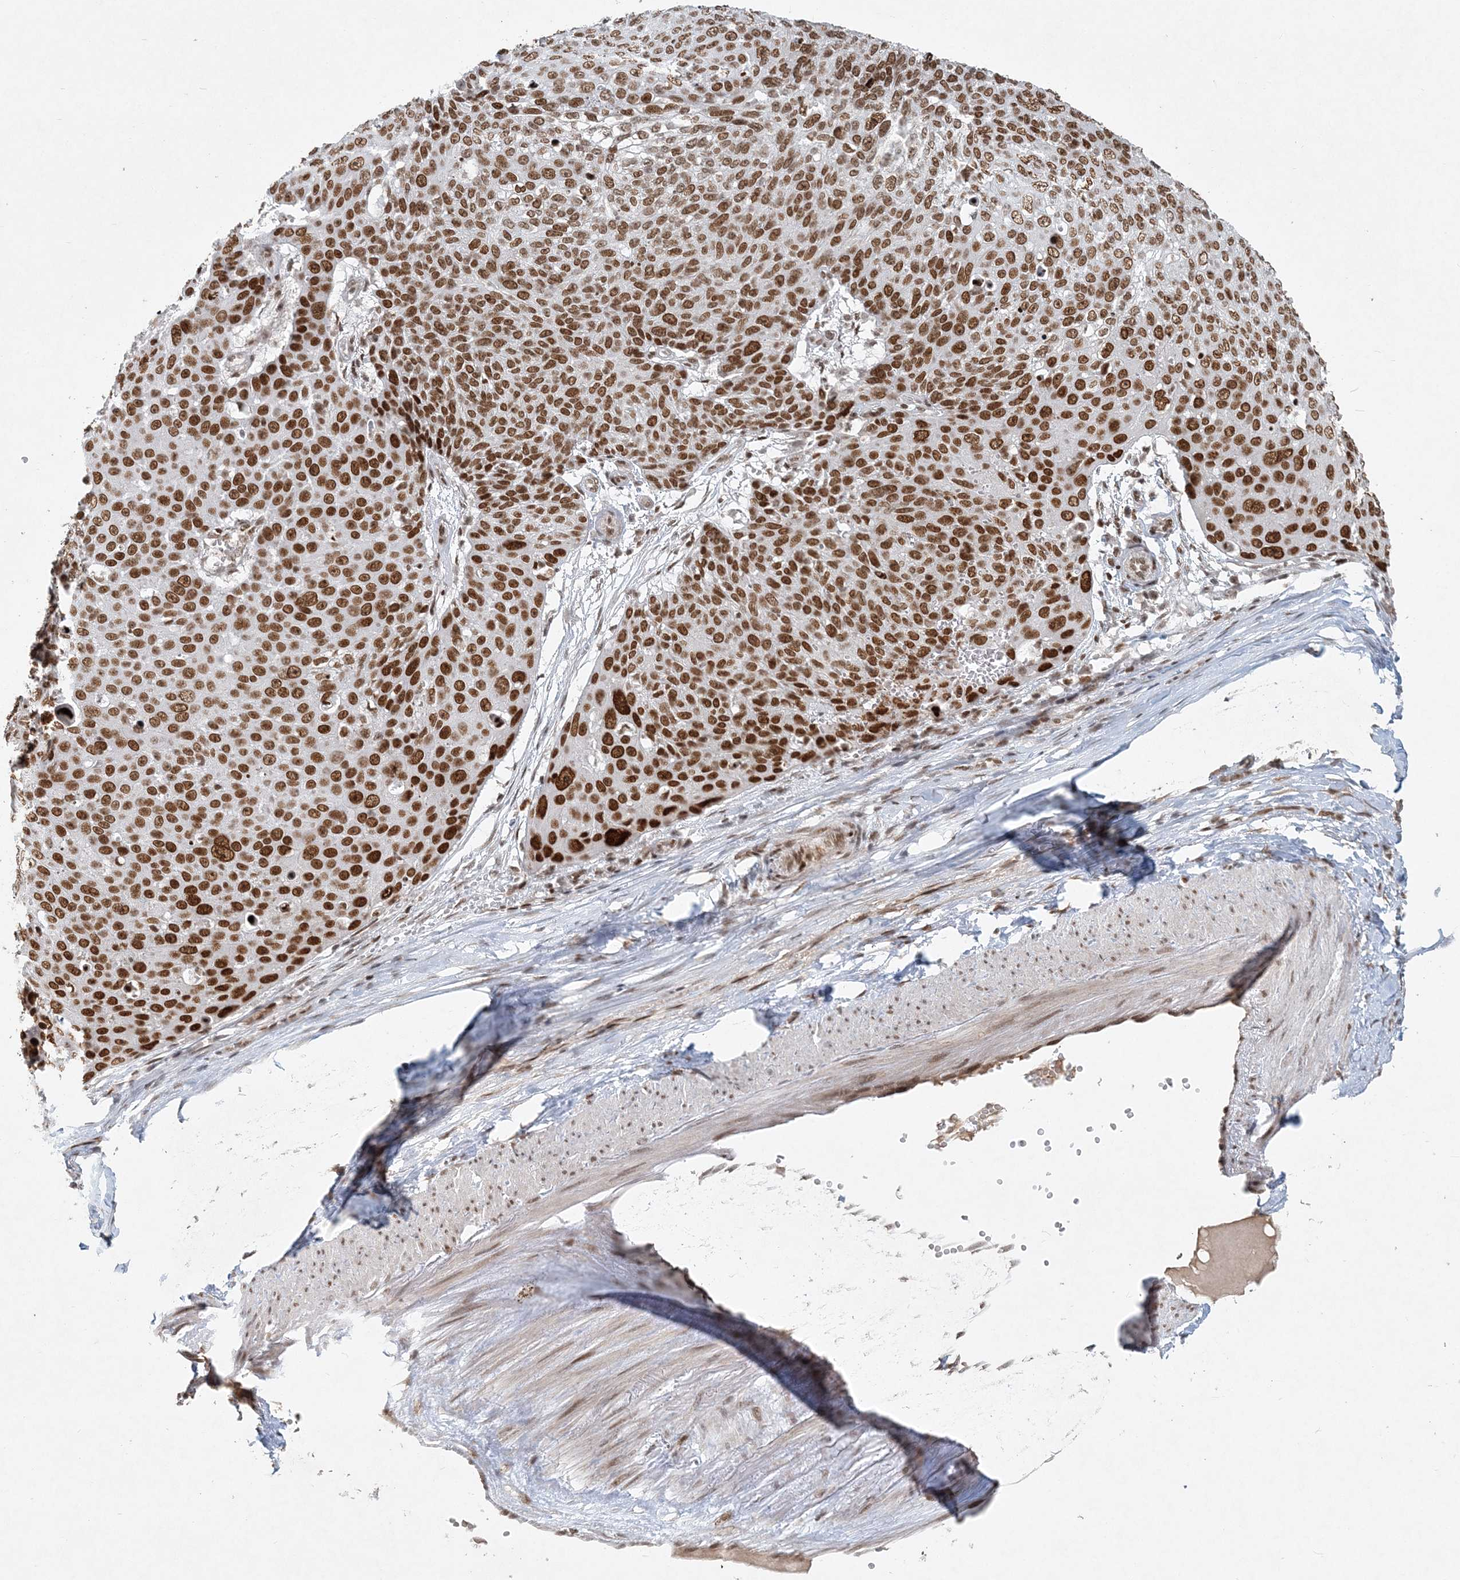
{"staining": {"intensity": "moderate", "quantity": ">75%", "location": "nuclear"}, "tissue": "skin cancer", "cell_type": "Tumor cells", "image_type": "cancer", "snomed": [{"axis": "morphology", "description": "Squamous cell carcinoma, NOS"}, {"axis": "topography", "description": "Skin"}], "caption": "About >75% of tumor cells in human skin cancer (squamous cell carcinoma) reveal moderate nuclear protein positivity as visualized by brown immunohistochemical staining.", "gene": "BAZ1B", "patient": {"sex": "male", "age": 71}}